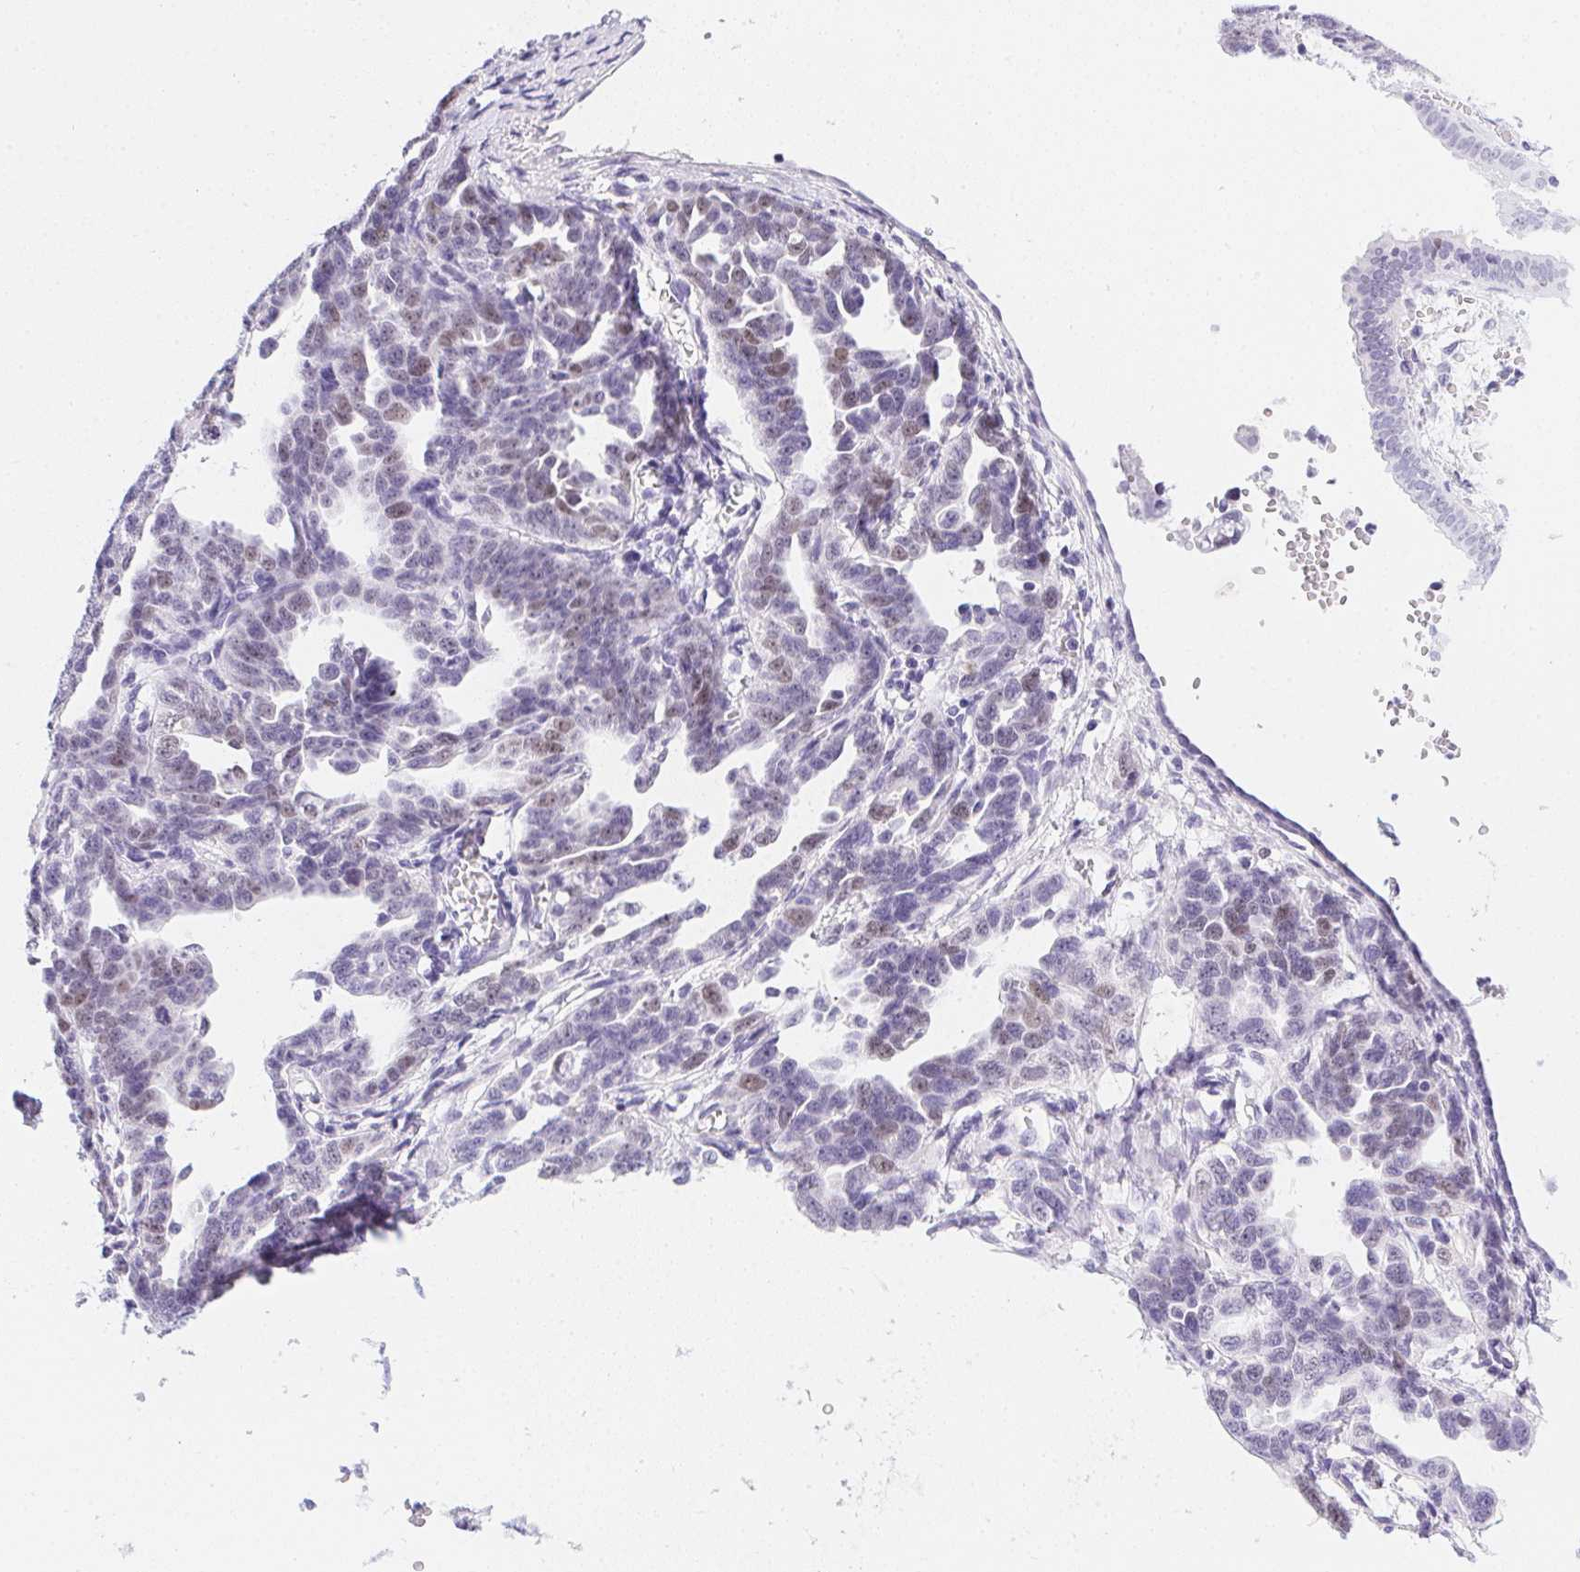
{"staining": {"intensity": "weak", "quantity": "25%-75%", "location": "nuclear"}, "tissue": "ovarian cancer", "cell_type": "Tumor cells", "image_type": "cancer", "snomed": [{"axis": "morphology", "description": "Cystadenocarcinoma, serous, NOS"}, {"axis": "topography", "description": "Ovary"}], "caption": "The image demonstrates staining of ovarian cancer, revealing weak nuclear protein positivity (brown color) within tumor cells. (DAB (3,3'-diaminobenzidine) IHC with brightfield microscopy, high magnification).", "gene": "HELLS", "patient": {"sex": "female", "age": 69}}